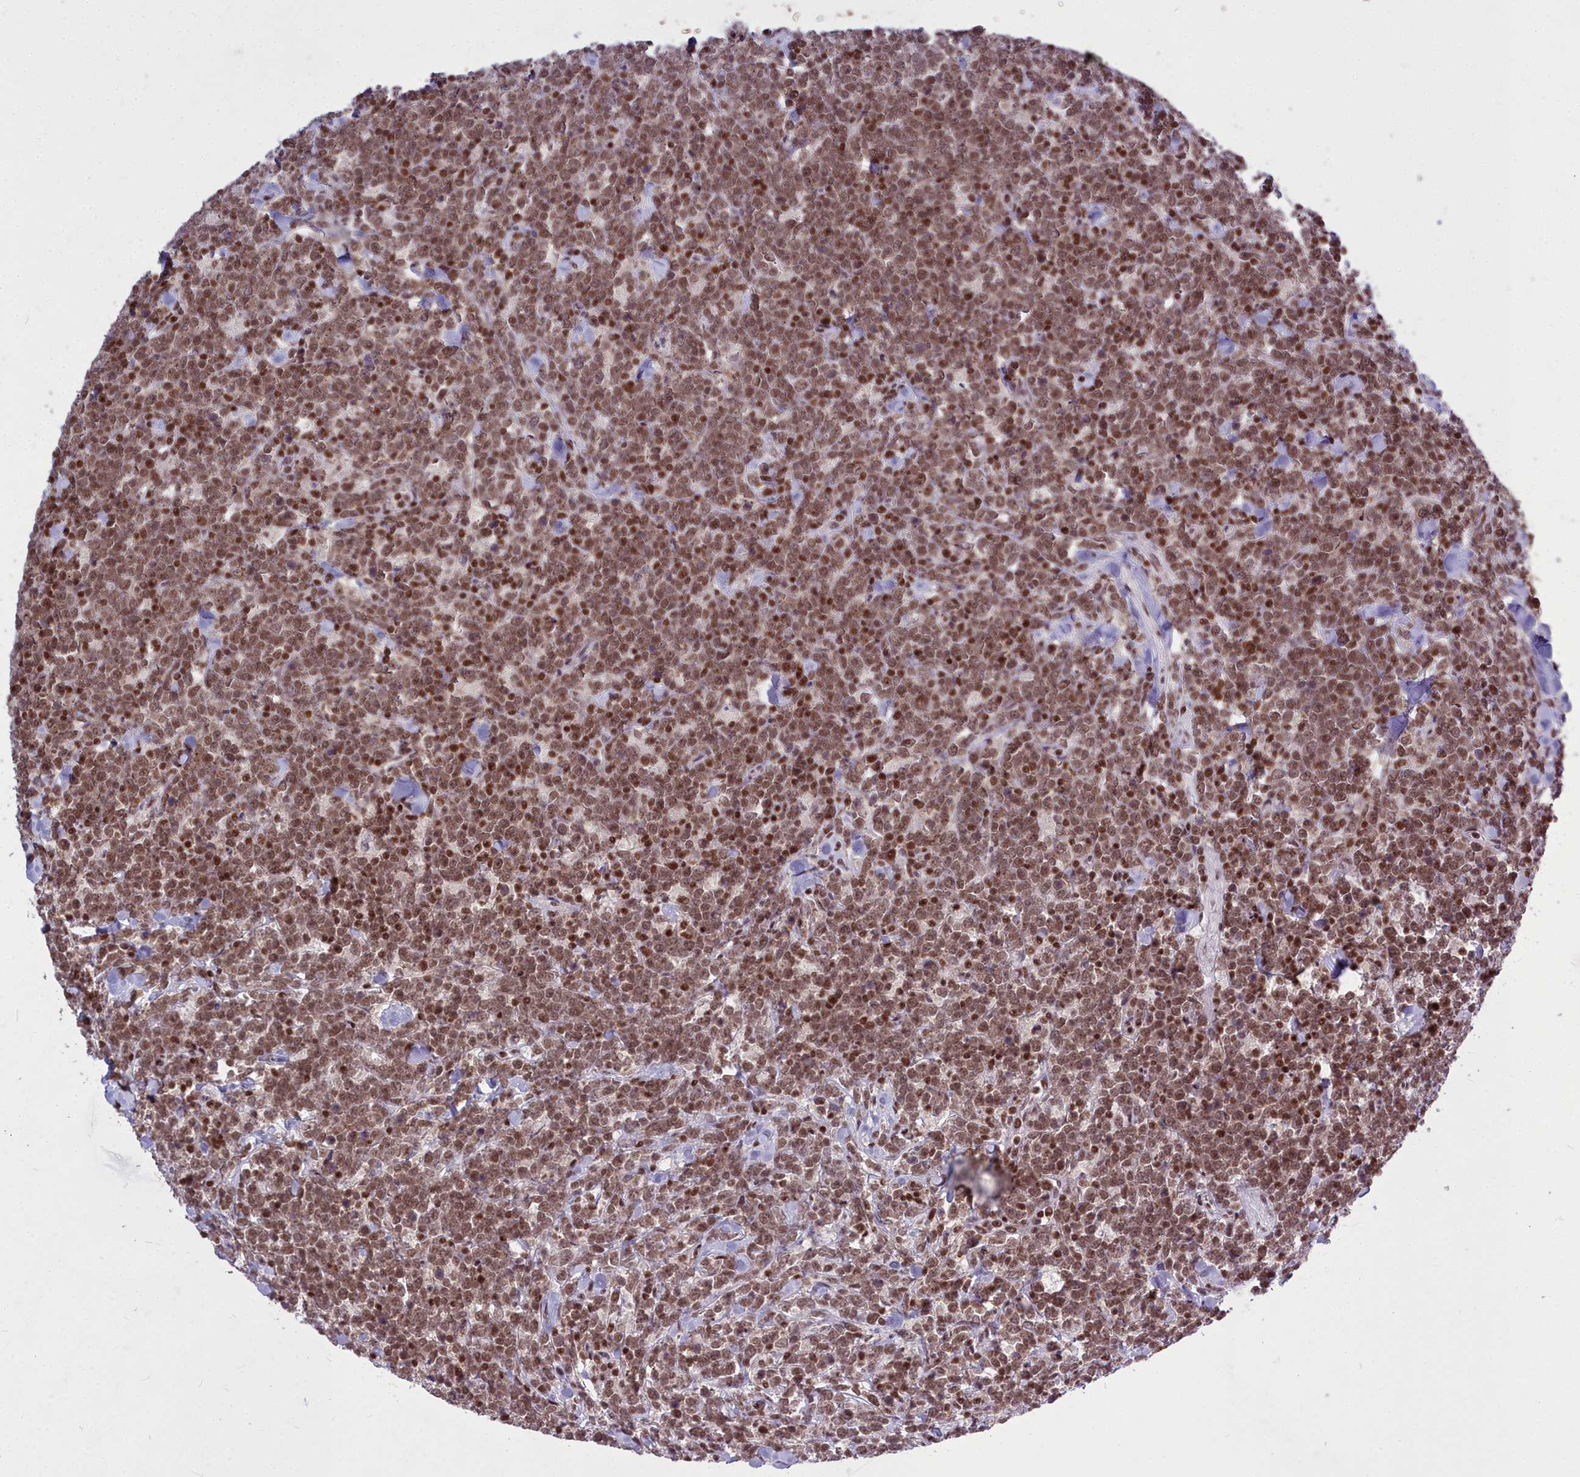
{"staining": {"intensity": "moderate", "quantity": ">75%", "location": "nuclear"}, "tissue": "lymphoma", "cell_type": "Tumor cells", "image_type": "cancer", "snomed": [{"axis": "morphology", "description": "Malignant lymphoma, non-Hodgkin's type, High grade"}, {"axis": "topography", "description": "Small intestine"}], "caption": "DAB immunohistochemical staining of lymphoma reveals moderate nuclear protein staining in about >75% of tumor cells.", "gene": "GMEB1", "patient": {"sex": "male", "age": 8}}